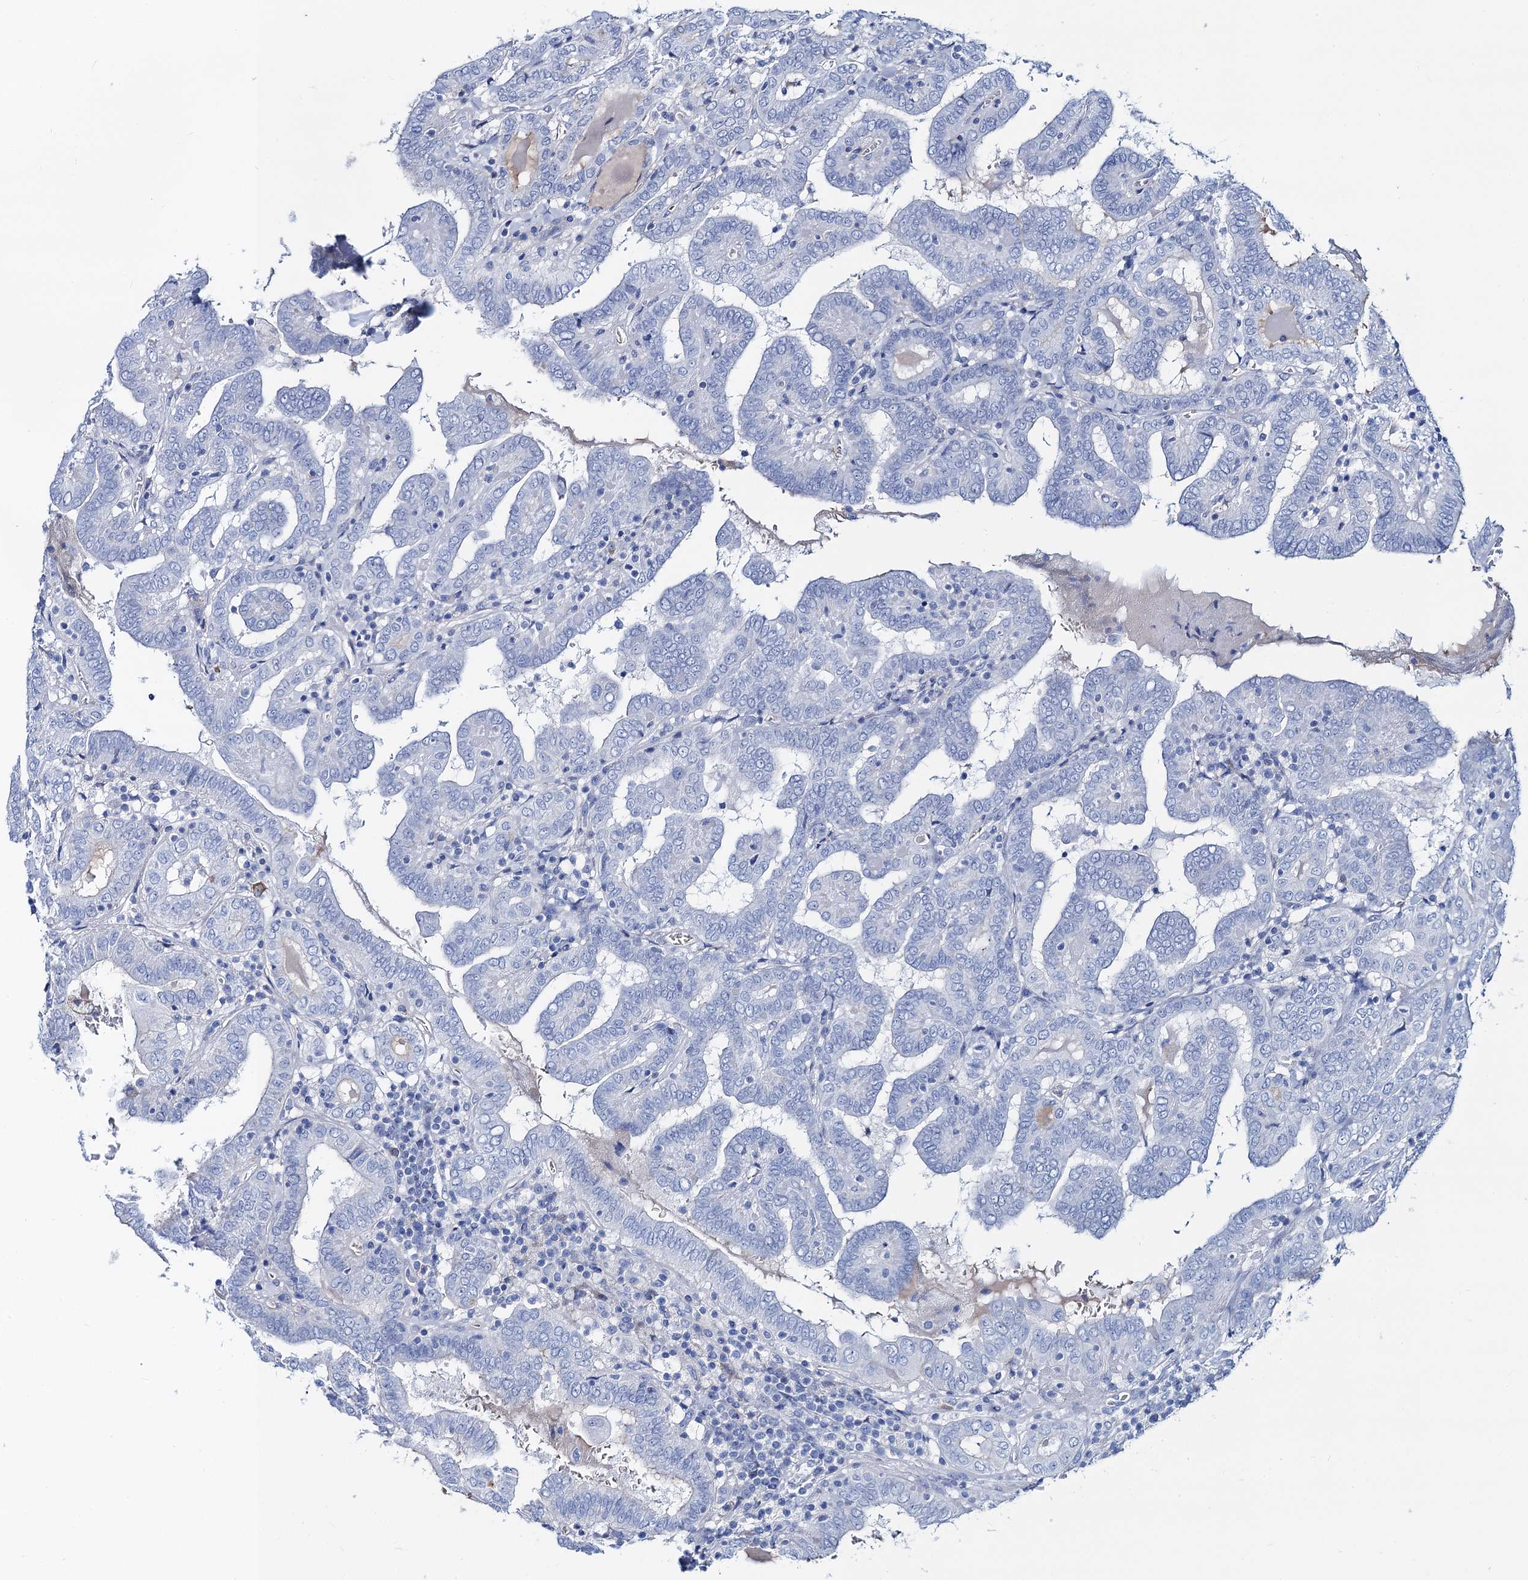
{"staining": {"intensity": "negative", "quantity": "none", "location": "none"}, "tissue": "thyroid cancer", "cell_type": "Tumor cells", "image_type": "cancer", "snomed": [{"axis": "morphology", "description": "Papillary adenocarcinoma, NOS"}, {"axis": "topography", "description": "Thyroid gland"}], "caption": "DAB (3,3'-diaminobenzidine) immunohistochemical staining of human papillary adenocarcinoma (thyroid) demonstrates no significant expression in tumor cells. The staining was performed using DAB to visualize the protein expression in brown, while the nuclei were stained in blue with hematoxylin (Magnification: 20x).", "gene": "RBP3", "patient": {"sex": "female", "age": 72}}